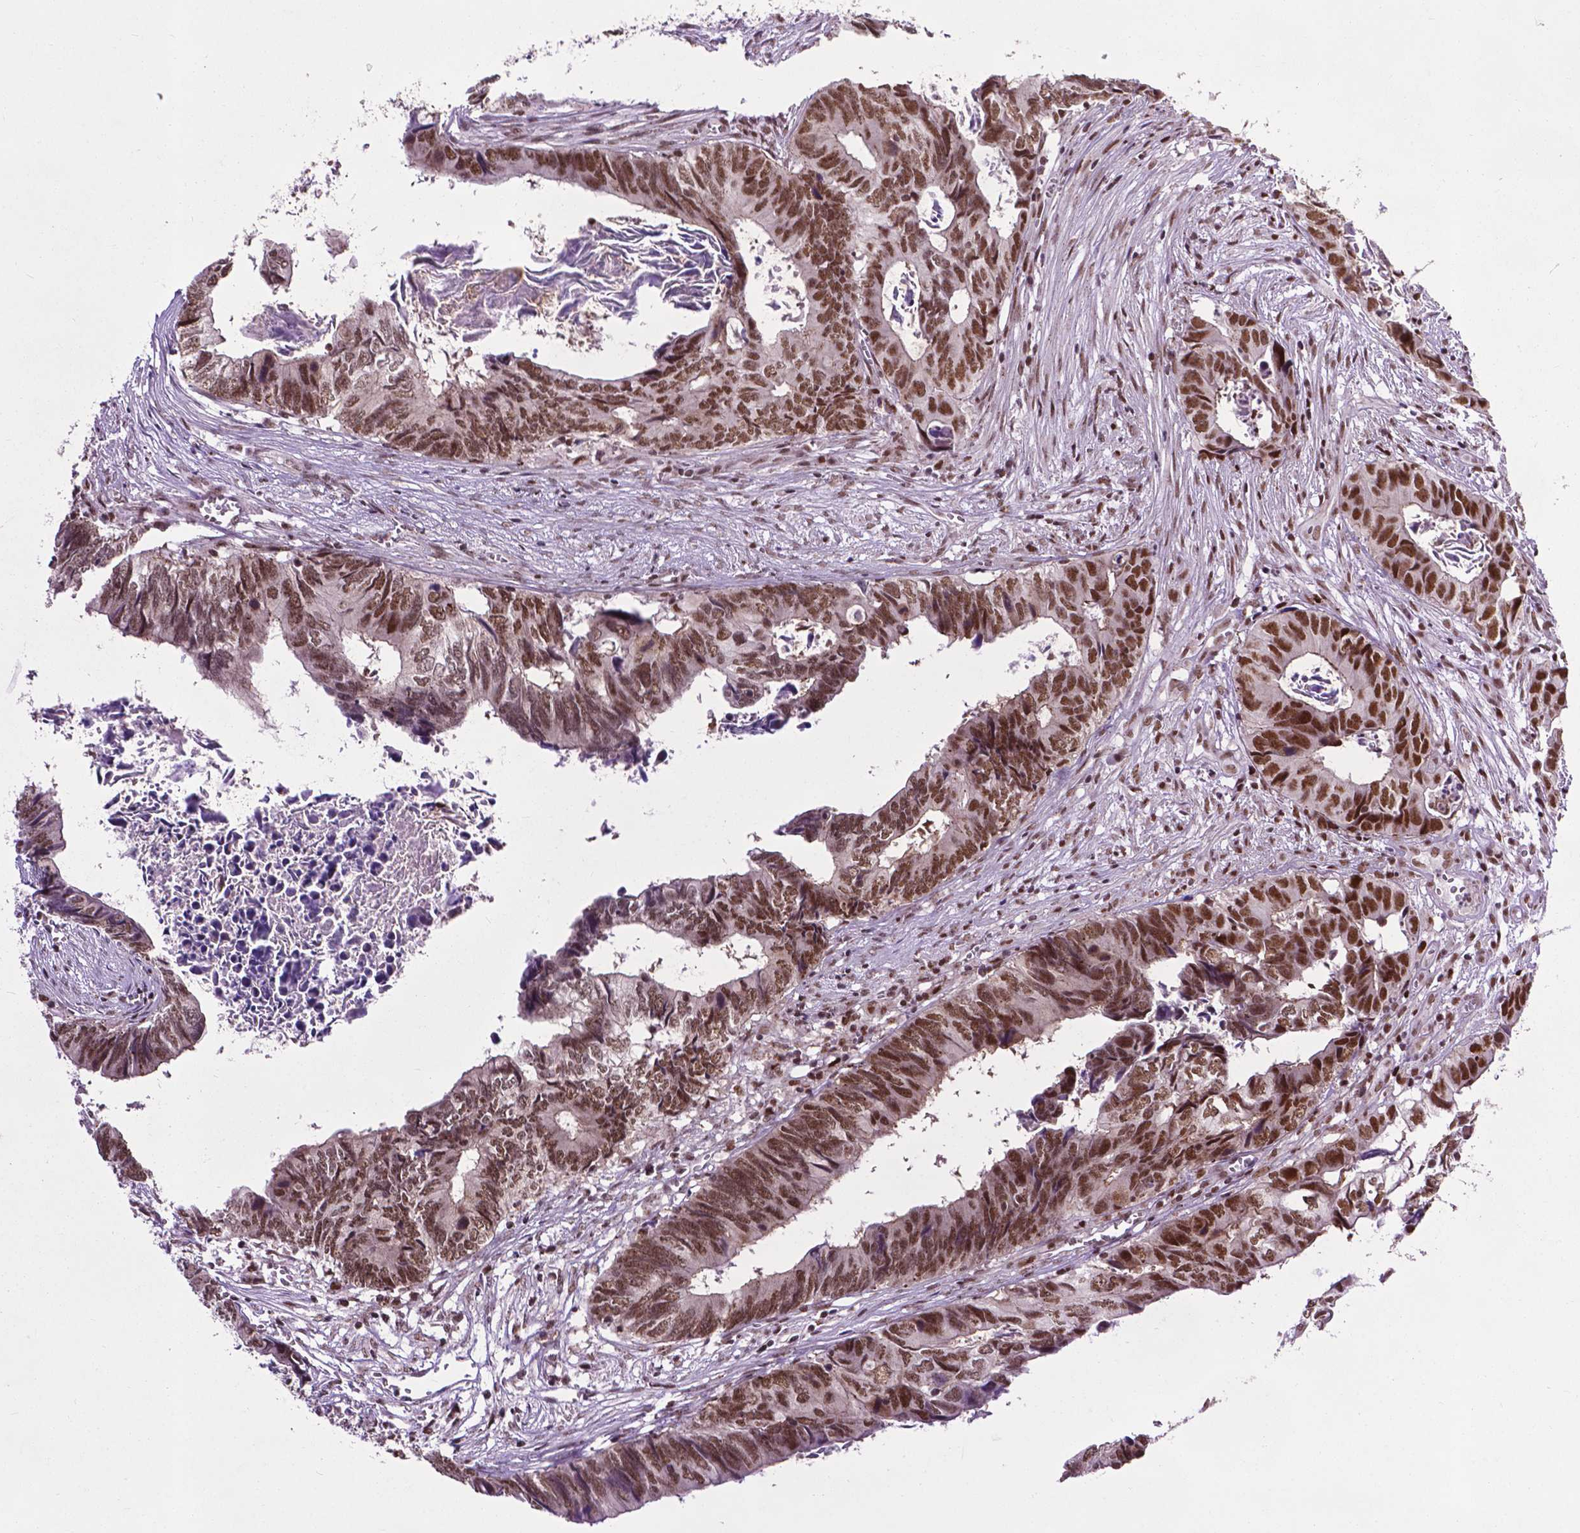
{"staining": {"intensity": "strong", "quantity": ">75%", "location": "nuclear"}, "tissue": "colorectal cancer", "cell_type": "Tumor cells", "image_type": "cancer", "snomed": [{"axis": "morphology", "description": "Adenocarcinoma, NOS"}, {"axis": "topography", "description": "Colon"}], "caption": "Brown immunohistochemical staining in colorectal cancer (adenocarcinoma) exhibits strong nuclear positivity in about >75% of tumor cells.", "gene": "EAF1", "patient": {"sex": "female", "age": 82}}